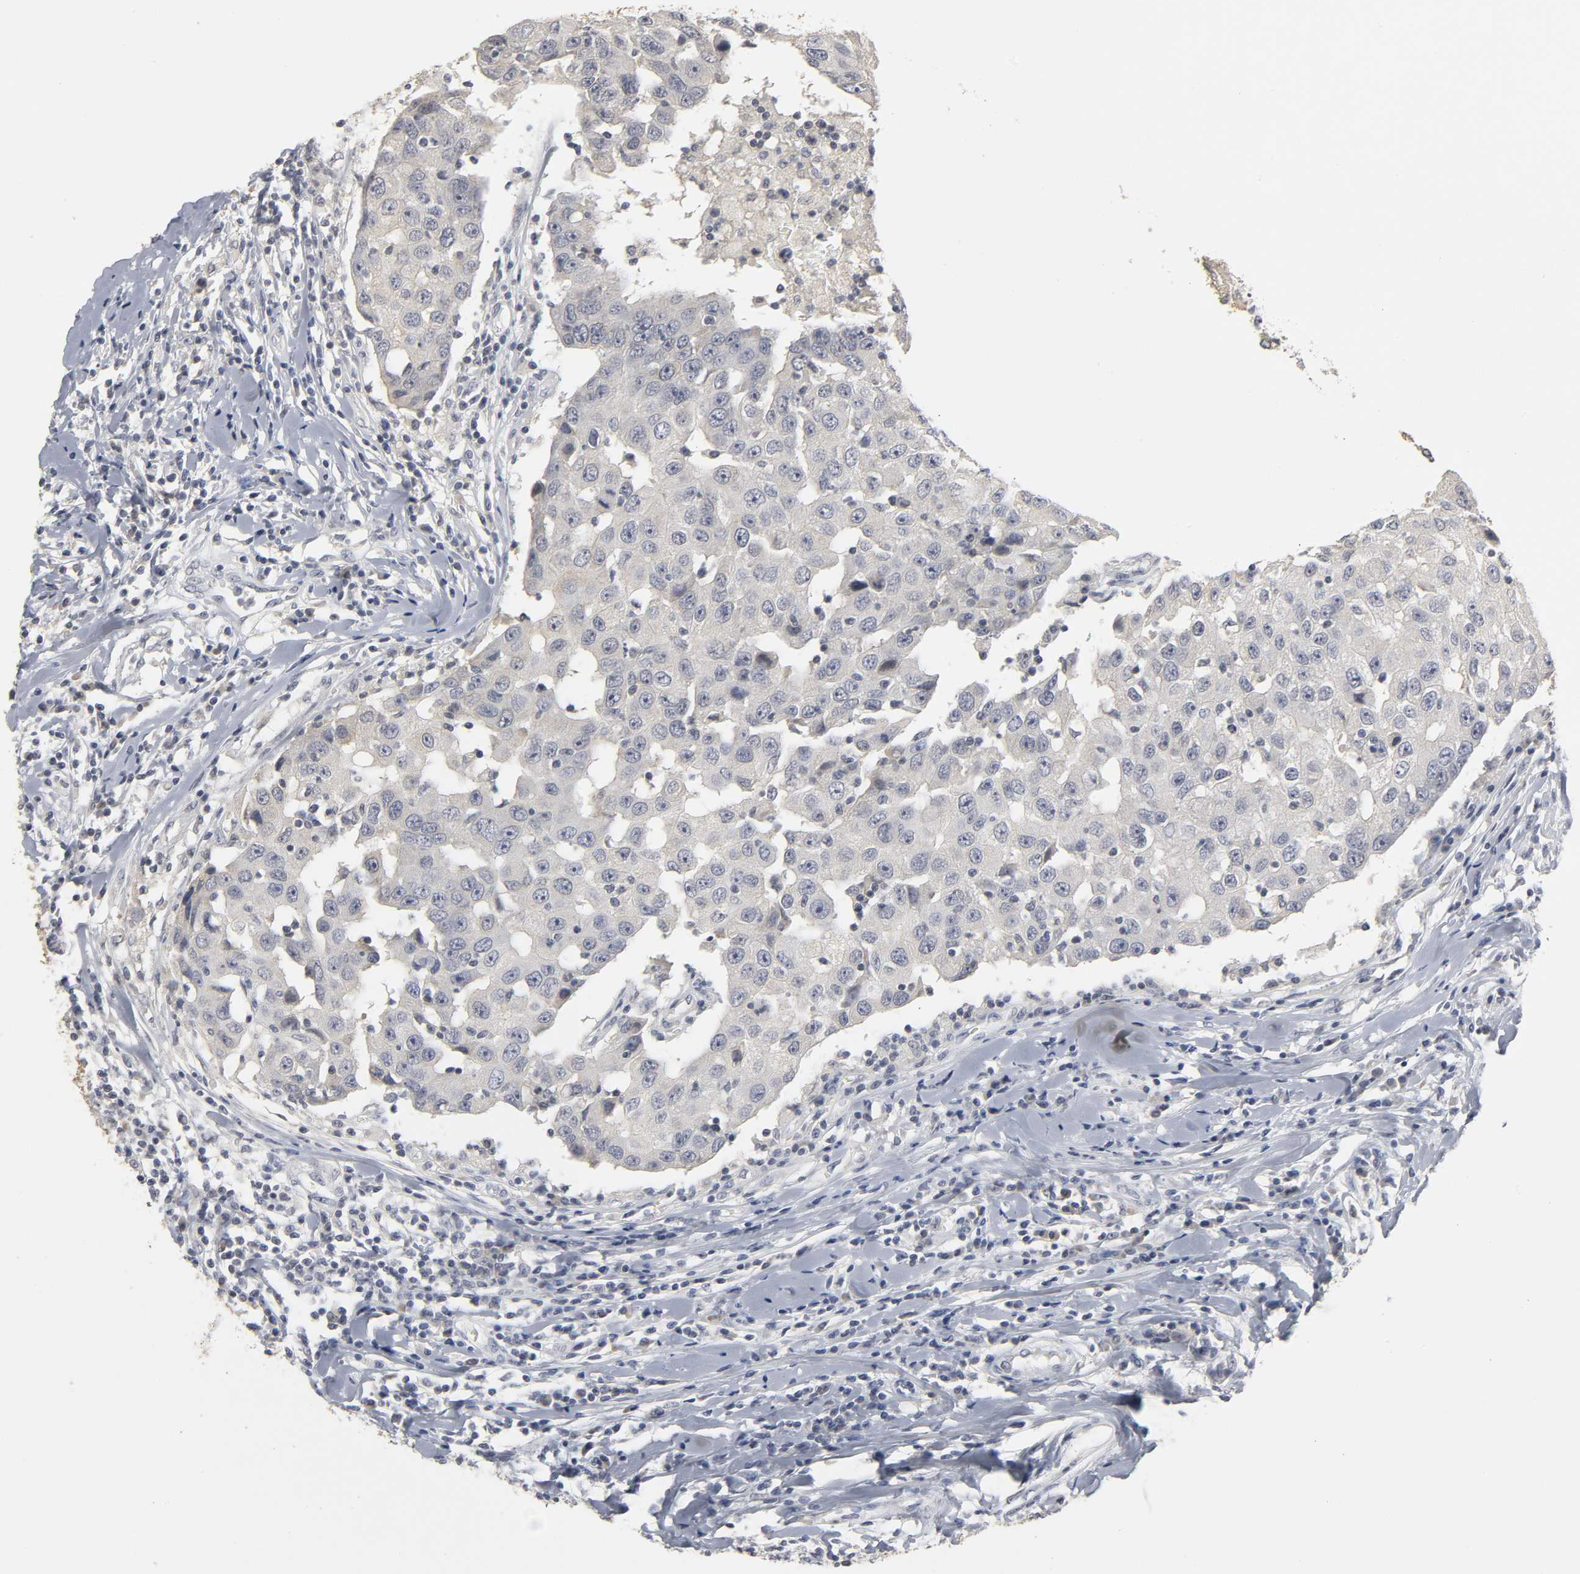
{"staining": {"intensity": "negative", "quantity": "none", "location": "none"}, "tissue": "breast cancer", "cell_type": "Tumor cells", "image_type": "cancer", "snomed": [{"axis": "morphology", "description": "Duct carcinoma"}, {"axis": "topography", "description": "Breast"}], "caption": "This is a image of IHC staining of breast infiltrating ductal carcinoma, which shows no staining in tumor cells.", "gene": "TCAP", "patient": {"sex": "female", "age": 27}}